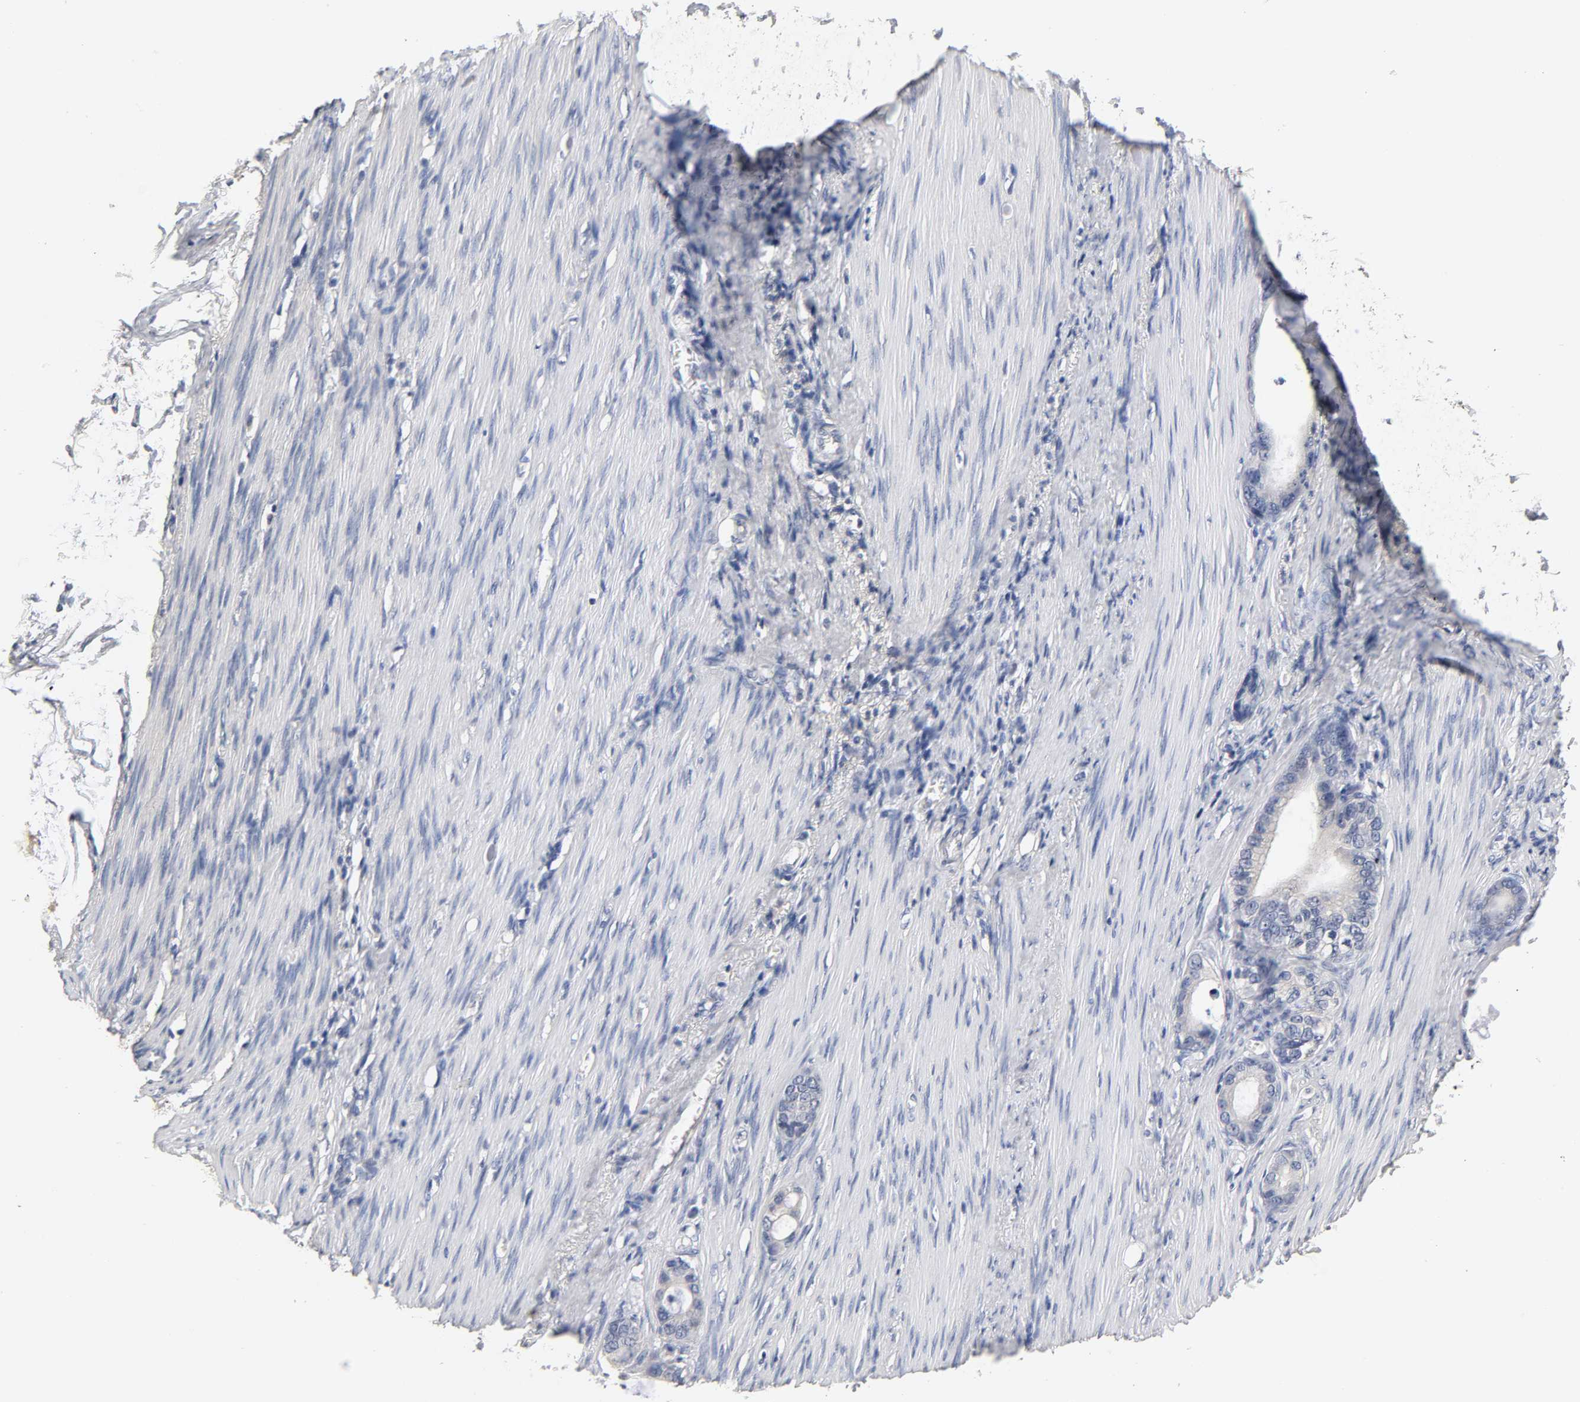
{"staining": {"intensity": "negative", "quantity": "none", "location": "none"}, "tissue": "stomach cancer", "cell_type": "Tumor cells", "image_type": "cancer", "snomed": [{"axis": "morphology", "description": "Adenocarcinoma, NOS"}, {"axis": "topography", "description": "Stomach"}], "caption": "Stomach cancer was stained to show a protein in brown. There is no significant expression in tumor cells.", "gene": "OVOL1", "patient": {"sex": "female", "age": 75}}